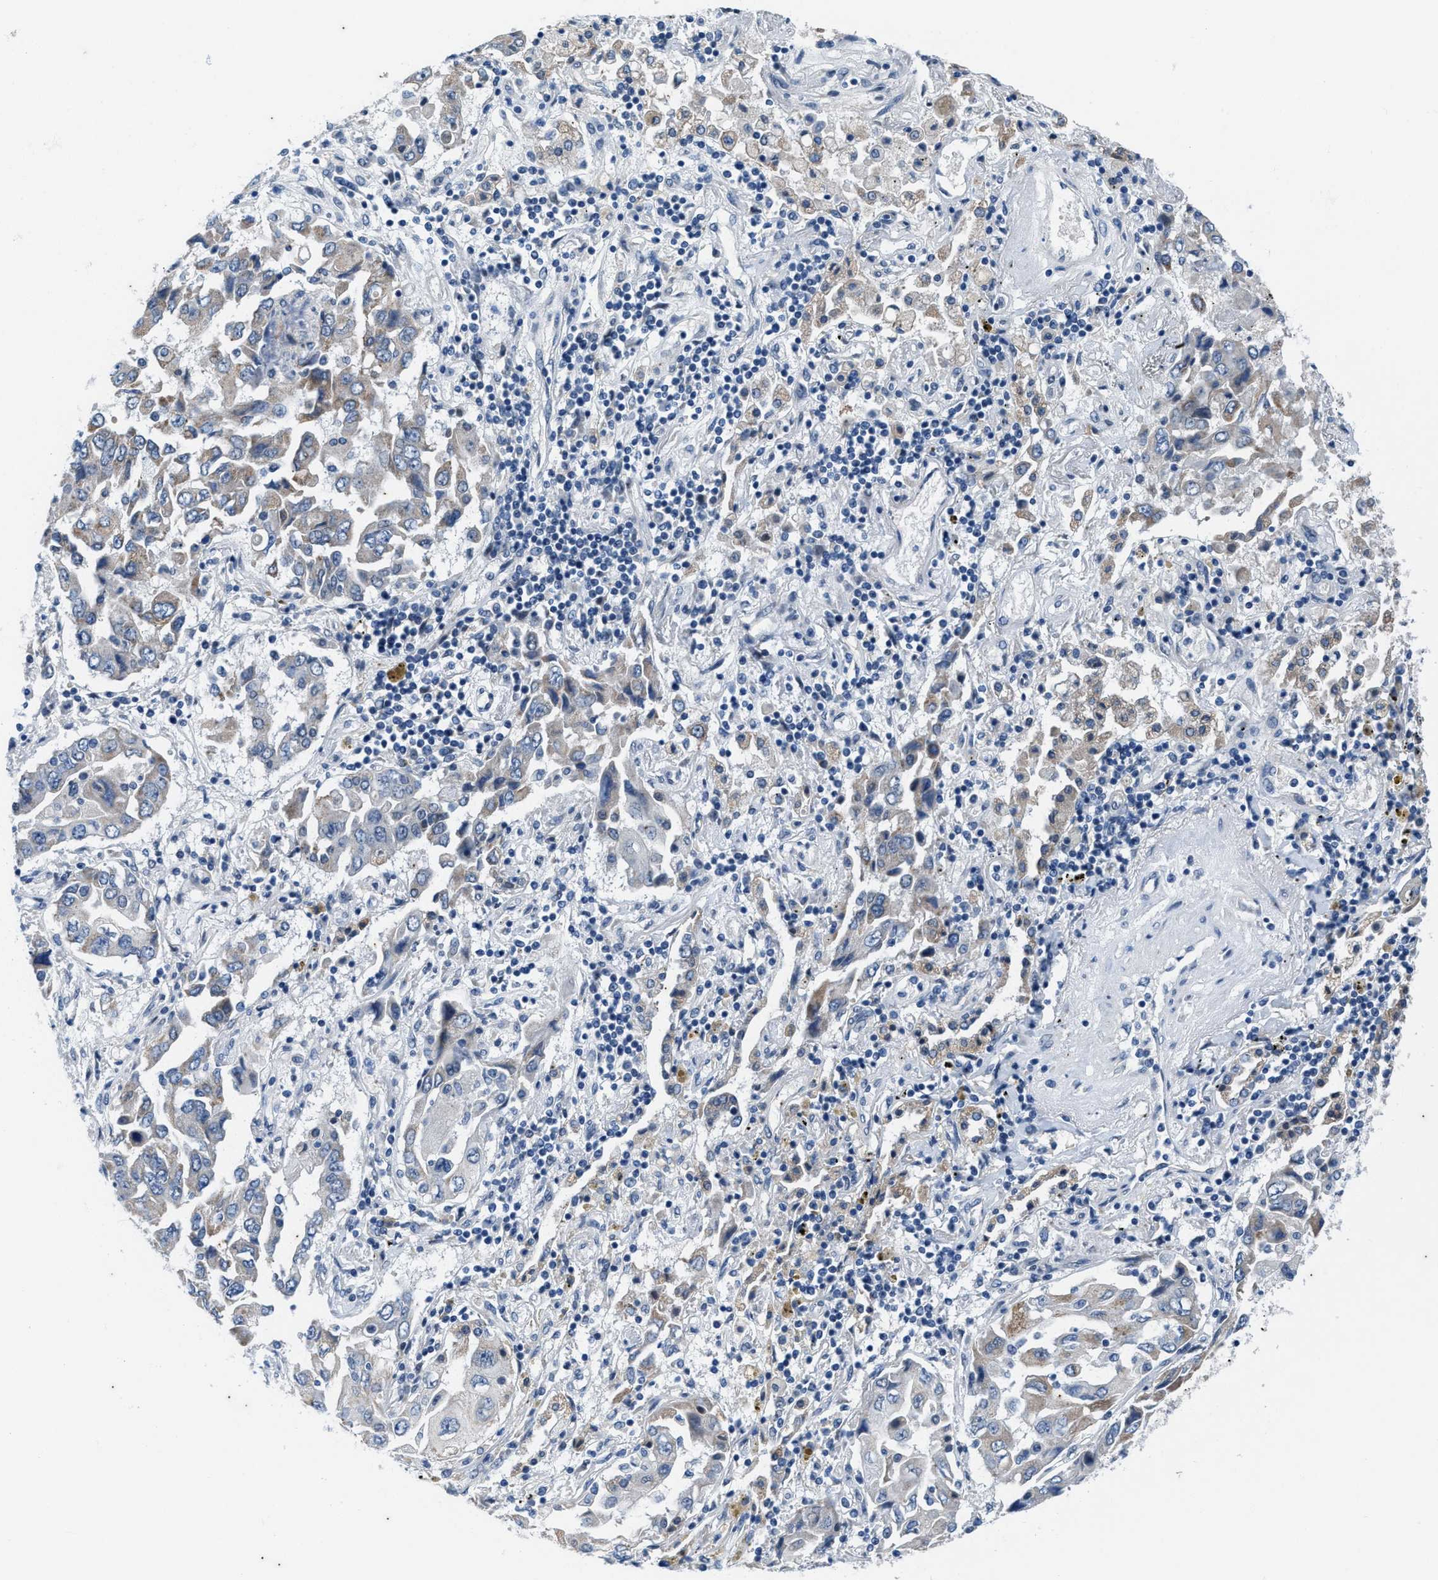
{"staining": {"intensity": "weak", "quantity": "<25%", "location": "cytoplasmic/membranous"}, "tissue": "lung cancer", "cell_type": "Tumor cells", "image_type": "cancer", "snomed": [{"axis": "morphology", "description": "Adenocarcinoma, NOS"}, {"axis": "topography", "description": "Lung"}], "caption": "The micrograph demonstrates no staining of tumor cells in adenocarcinoma (lung).", "gene": "KIF24", "patient": {"sex": "female", "age": 65}}